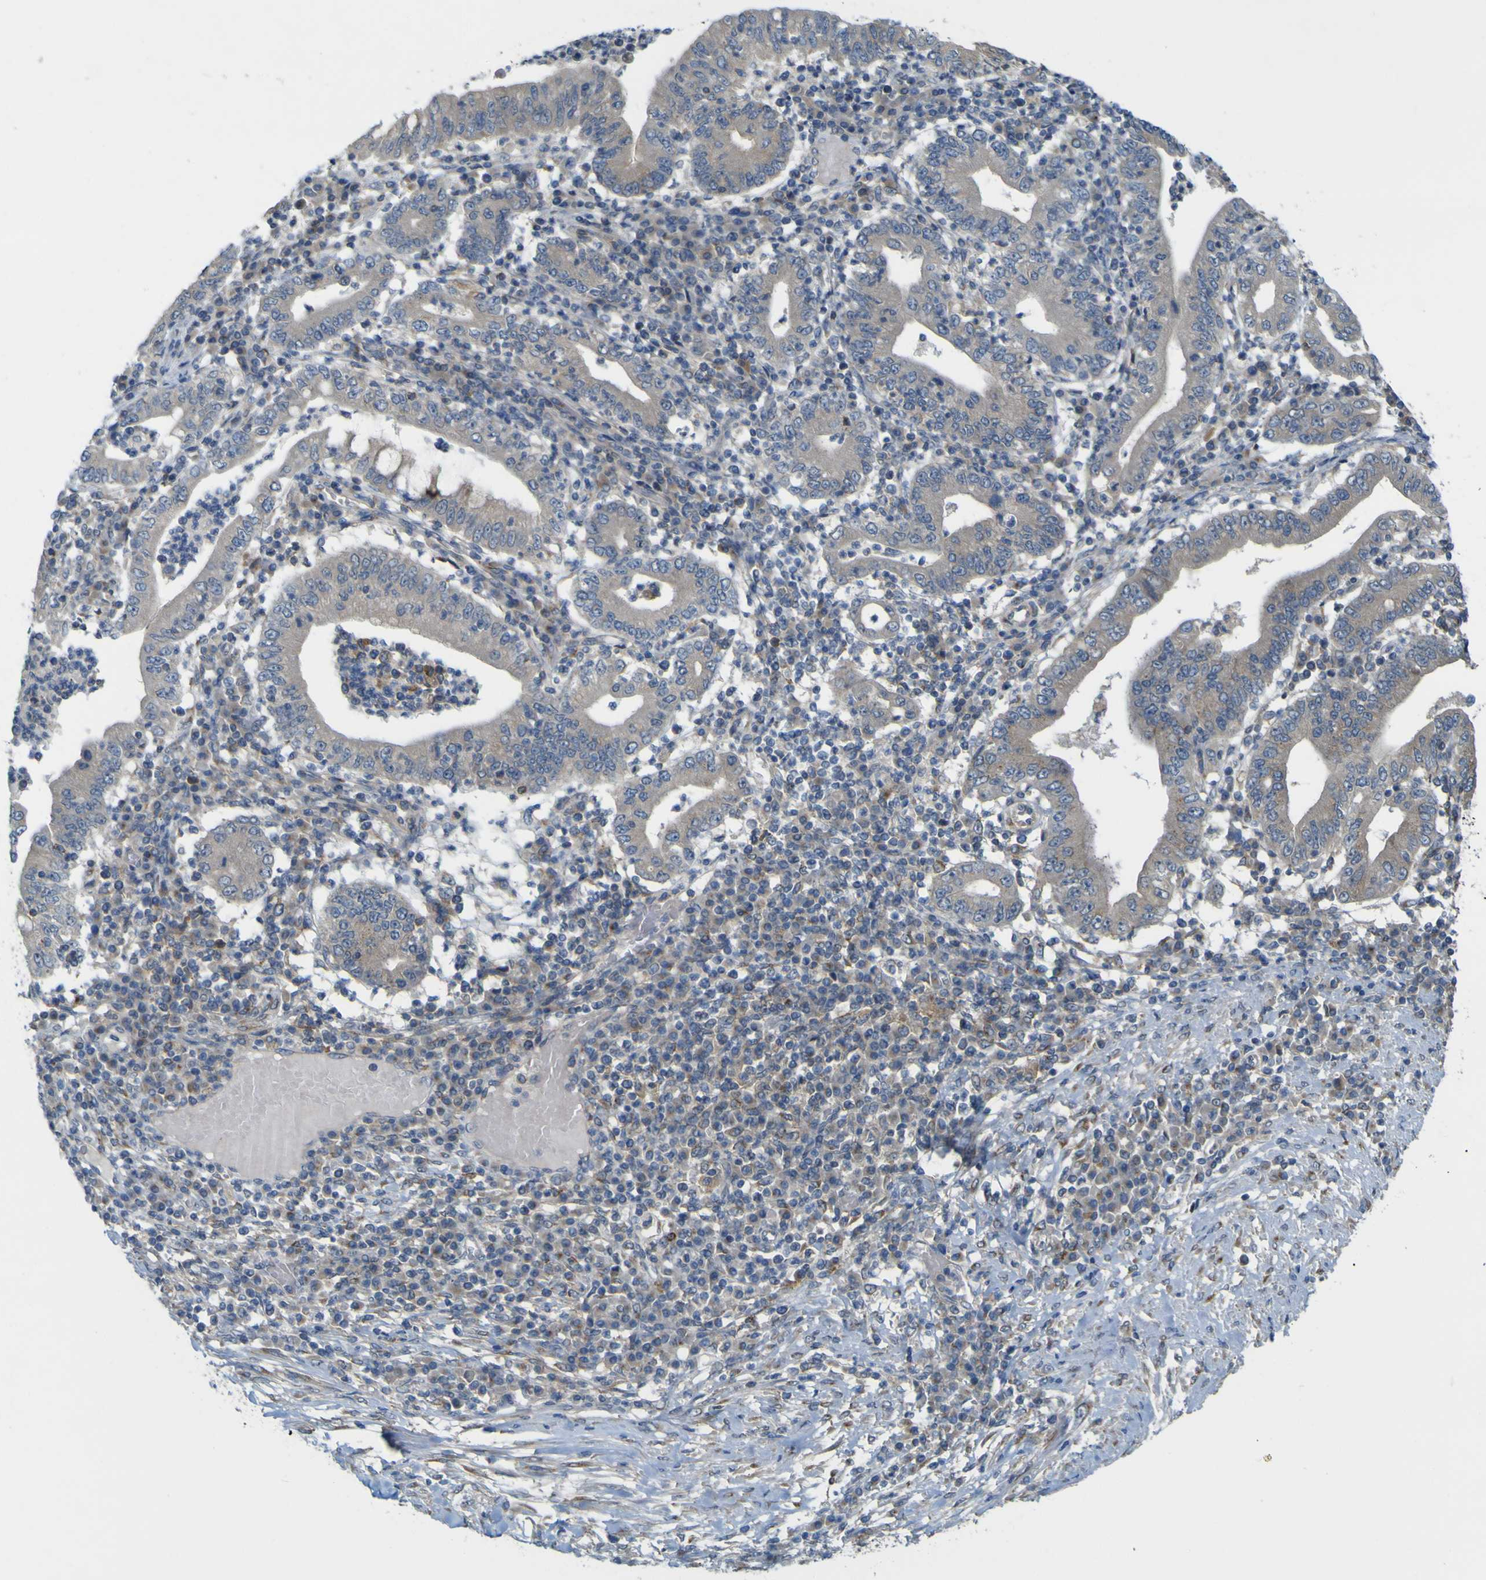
{"staining": {"intensity": "negative", "quantity": "none", "location": "none"}, "tissue": "stomach cancer", "cell_type": "Tumor cells", "image_type": "cancer", "snomed": [{"axis": "morphology", "description": "Normal tissue, NOS"}, {"axis": "morphology", "description": "Adenocarcinoma, NOS"}, {"axis": "topography", "description": "Esophagus"}, {"axis": "topography", "description": "Stomach, upper"}, {"axis": "topography", "description": "Peripheral nerve tissue"}], "caption": "Stomach cancer (adenocarcinoma) stained for a protein using IHC displays no staining tumor cells.", "gene": "IGF2R", "patient": {"sex": "male", "age": 62}}